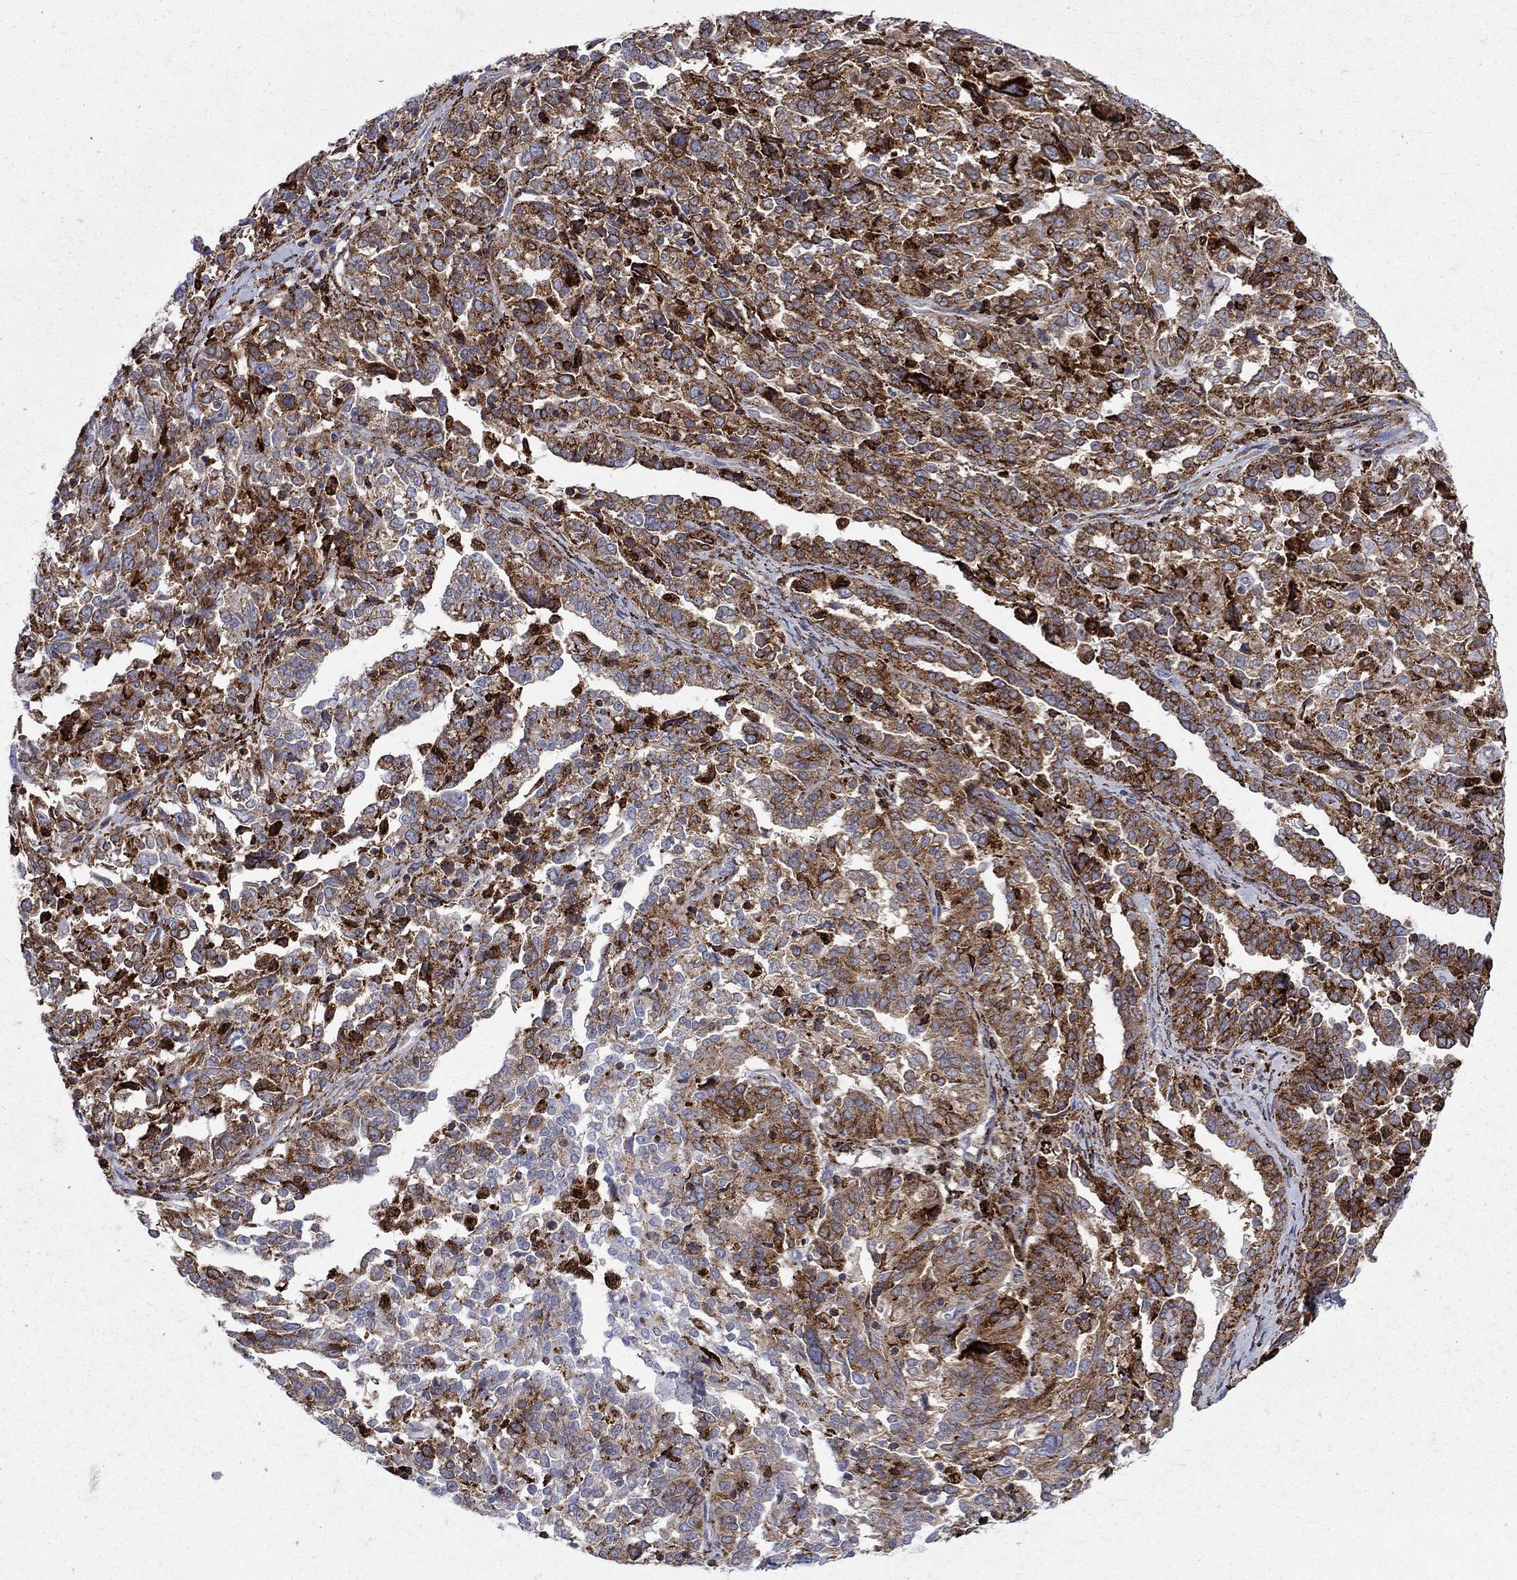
{"staining": {"intensity": "strong", "quantity": "25%-75%", "location": "cytoplasmic/membranous"}, "tissue": "ovarian cancer", "cell_type": "Tumor cells", "image_type": "cancer", "snomed": [{"axis": "morphology", "description": "Cystadenocarcinoma, serous, NOS"}, {"axis": "topography", "description": "Ovary"}], "caption": "Ovarian serous cystadenocarcinoma stained with a brown dye demonstrates strong cytoplasmic/membranous positive positivity in approximately 25%-75% of tumor cells.", "gene": "CAB39L", "patient": {"sex": "female", "age": 67}}